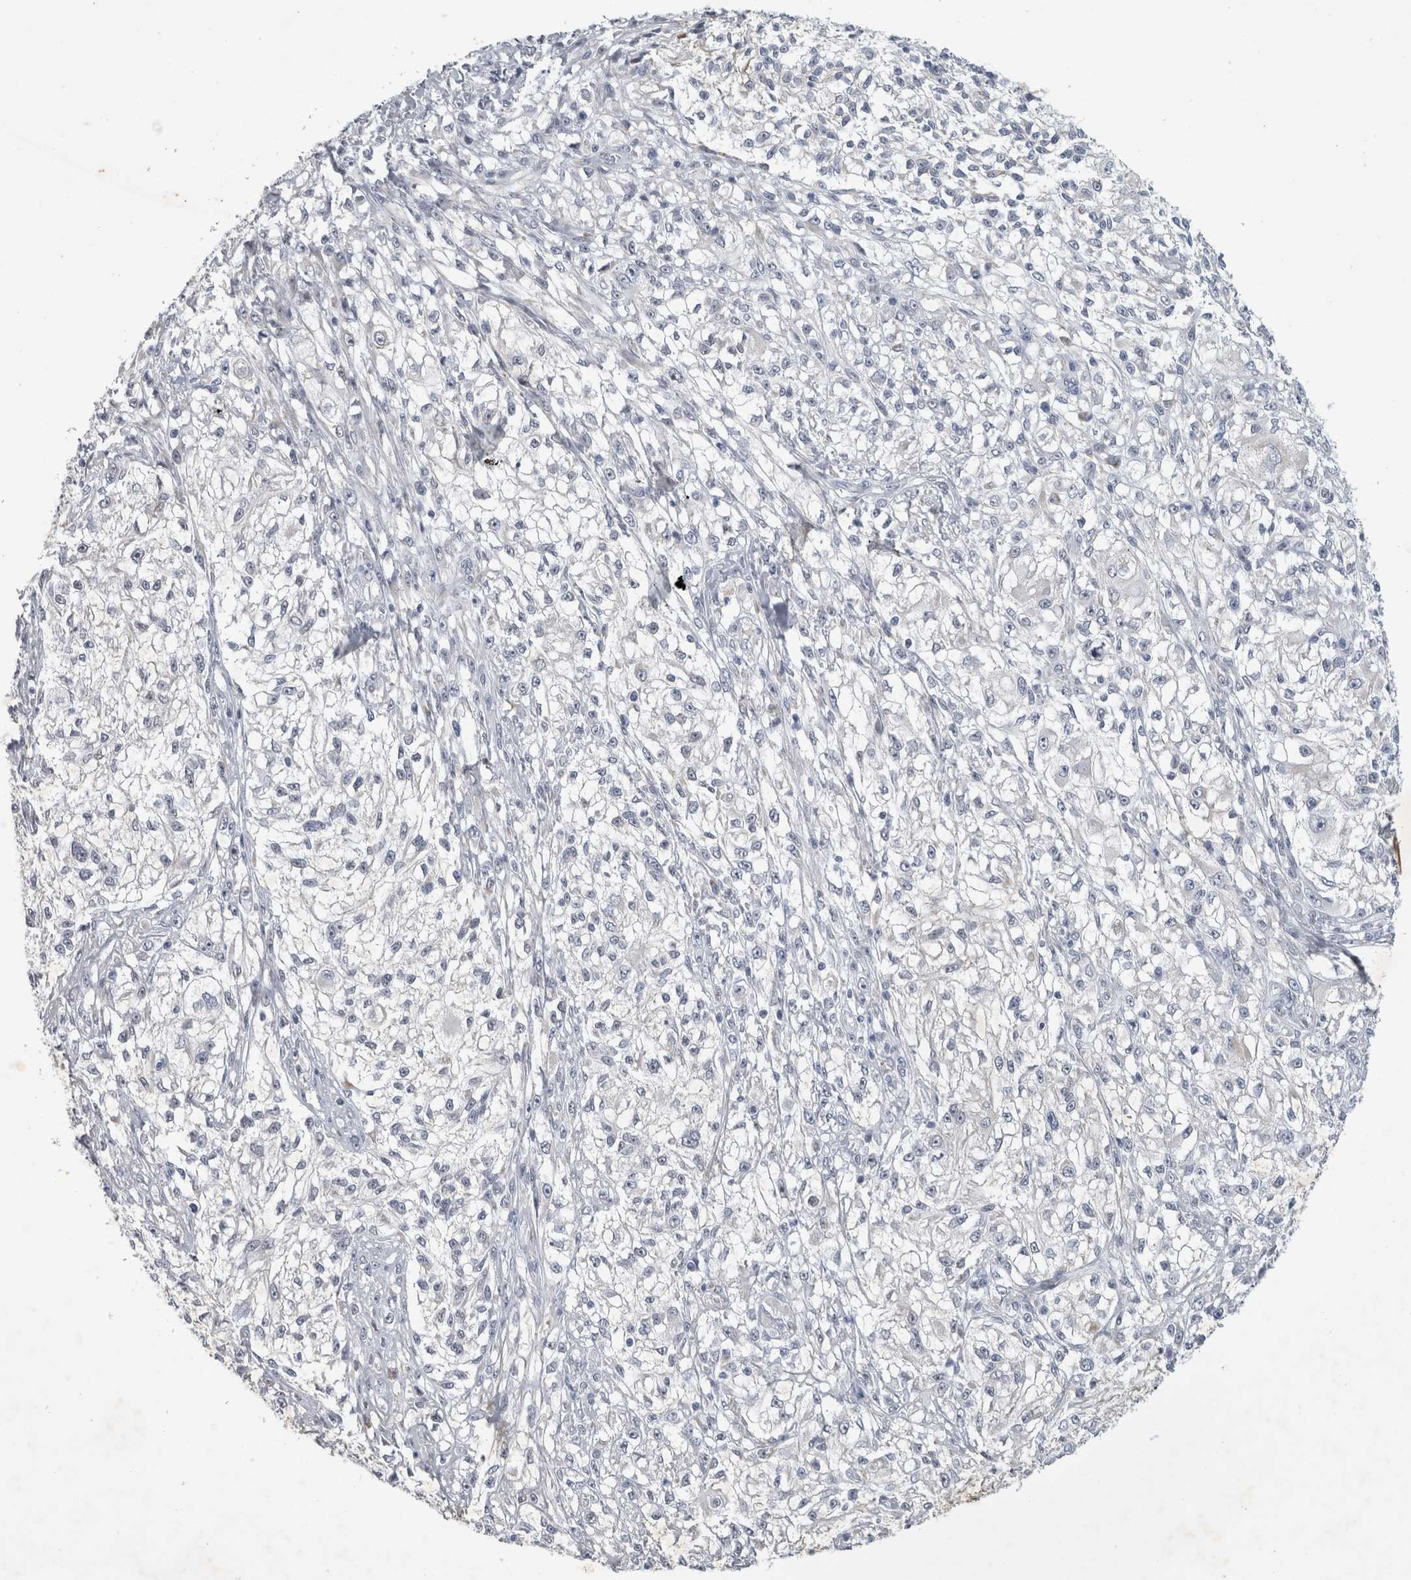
{"staining": {"intensity": "negative", "quantity": "none", "location": "none"}, "tissue": "melanoma", "cell_type": "Tumor cells", "image_type": "cancer", "snomed": [{"axis": "morphology", "description": "Malignant melanoma, NOS"}, {"axis": "topography", "description": "Skin of head"}], "caption": "High power microscopy photomicrograph of an immunohistochemistry (IHC) image of malignant melanoma, revealing no significant staining in tumor cells.", "gene": "FXYD7", "patient": {"sex": "male", "age": 83}}